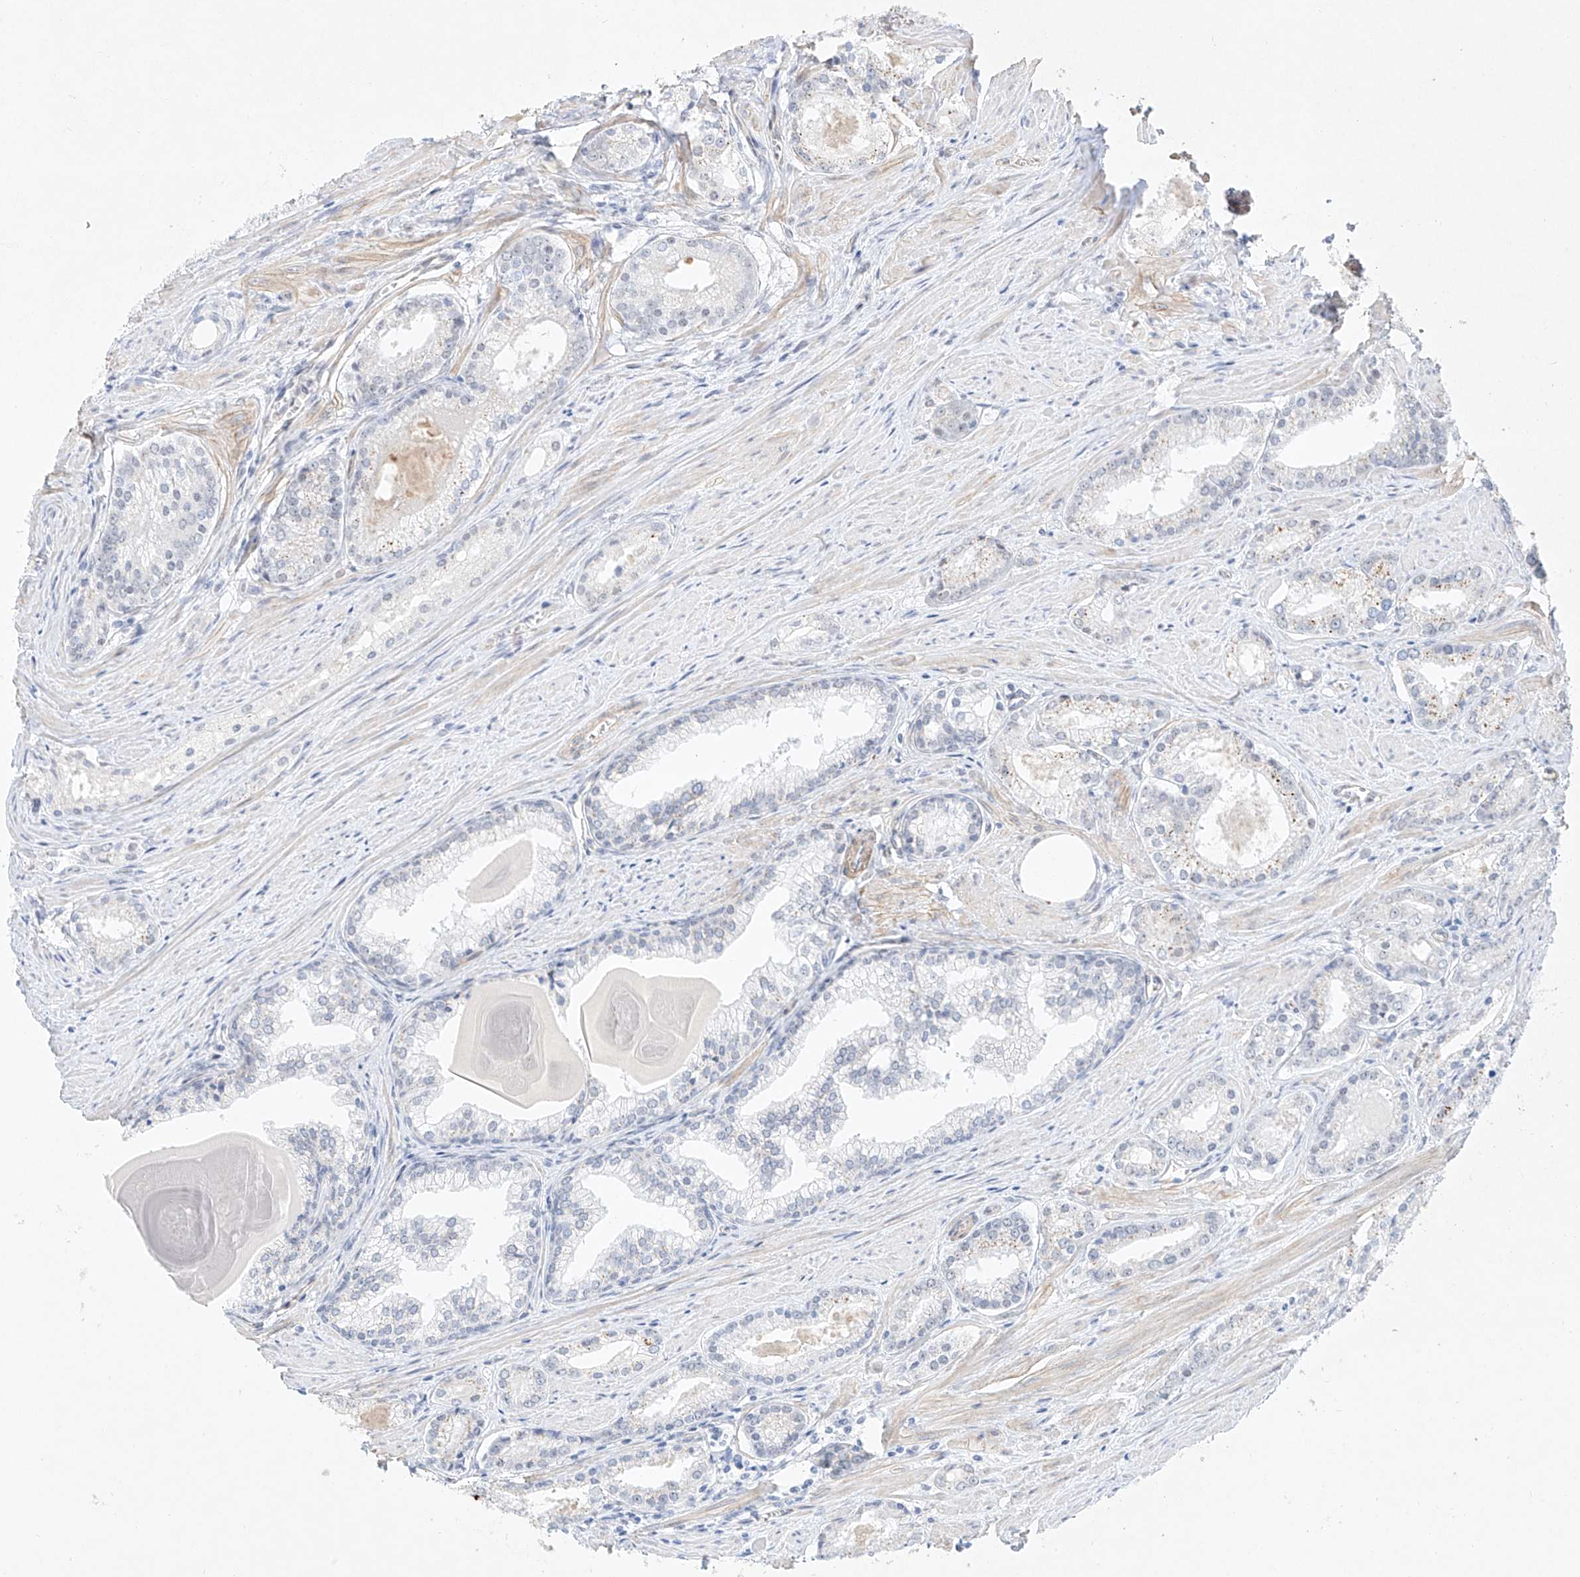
{"staining": {"intensity": "negative", "quantity": "none", "location": "none"}, "tissue": "prostate cancer", "cell_type": "Tumor cells", "image_type": "cancer", "snomed": [{"axis": "morphology", "description": "Adenocarcinoma, Low grade"}, {"axis": "topography", "description": "Prostate"}], "caption": "Adenocarcinoma (low-grade) (prostate) was stained to show a protein in brown. There is no significant expression in tumor cells.", "gene": "REEP2", "patient": {"sex": "male", "age": 54}}